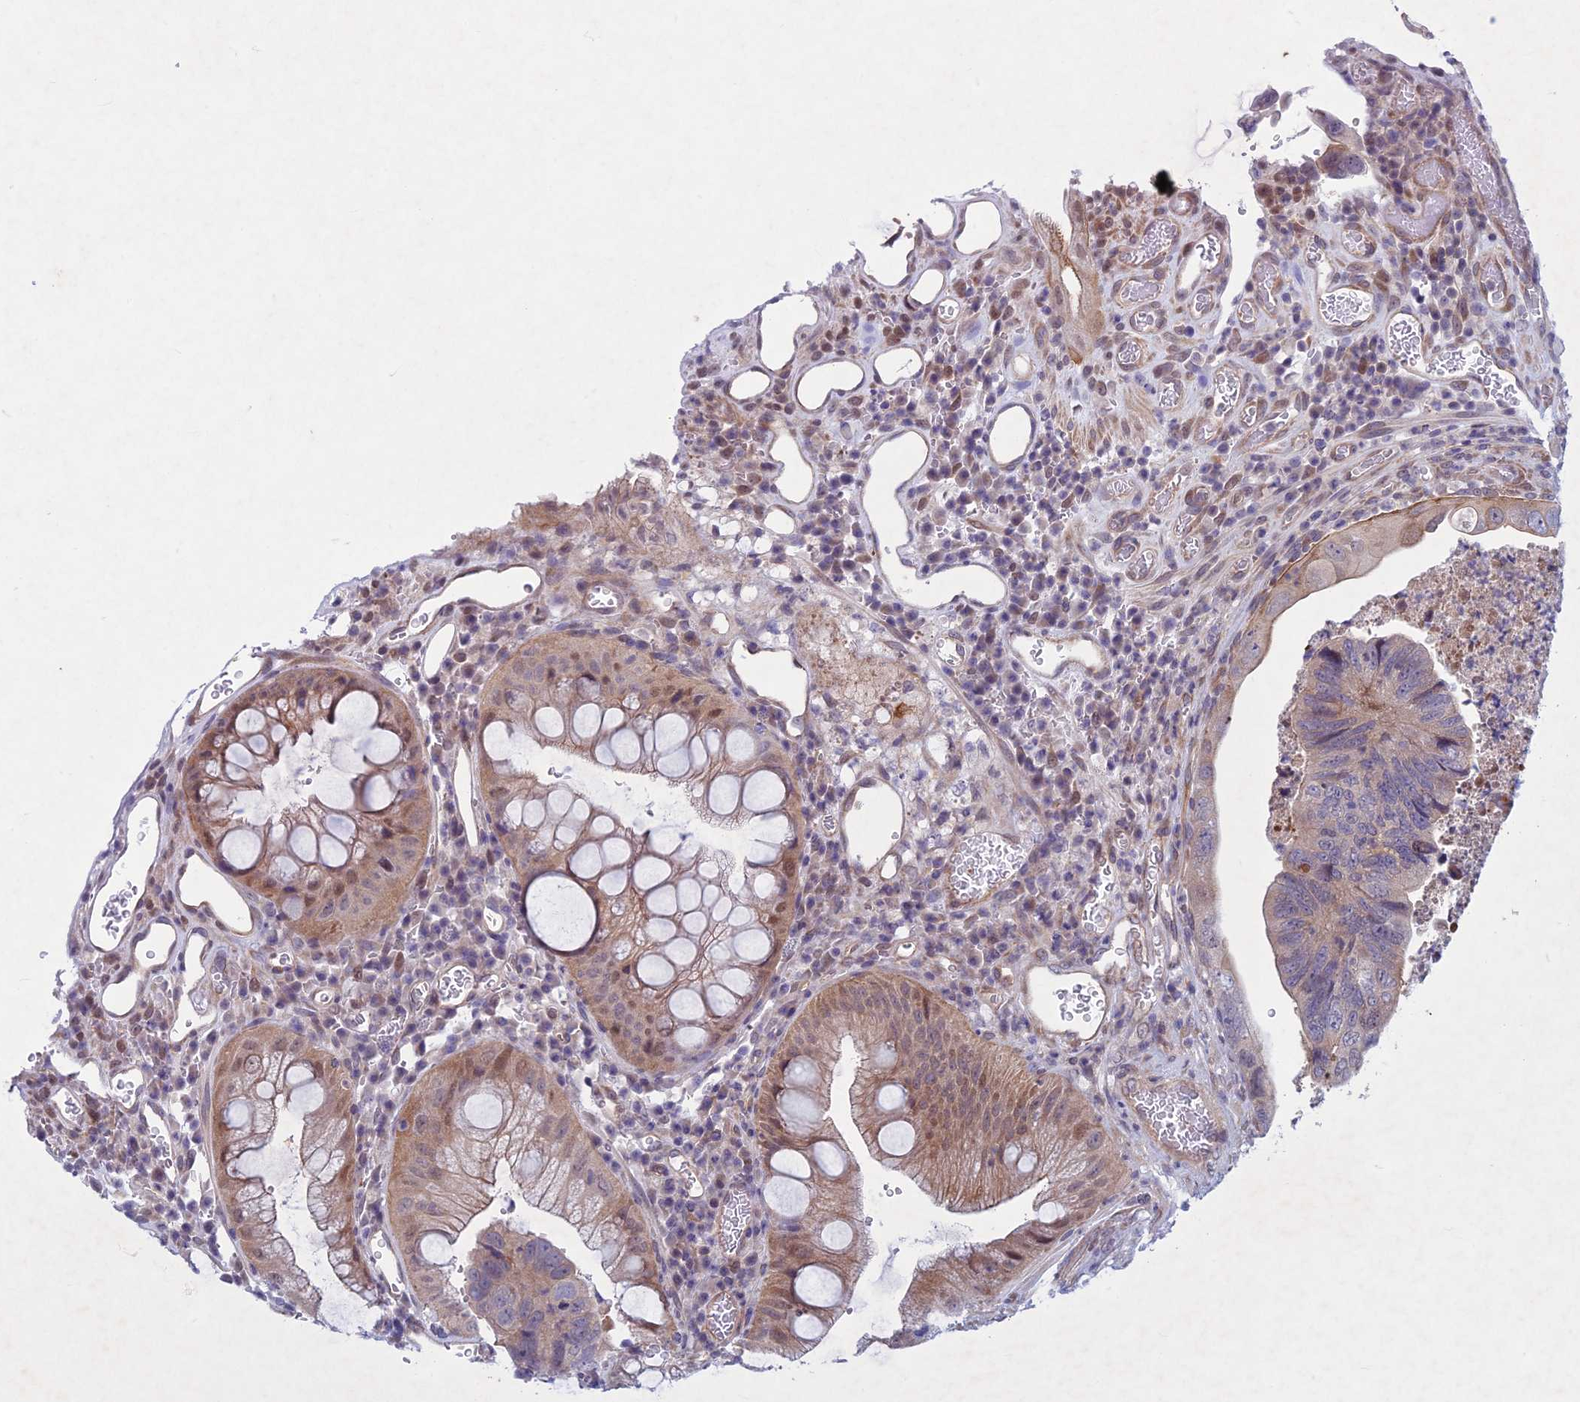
{"staining": {"intensity": "weak", "quantity": "25%-75%", "location": "cytoplasmic/membranous"}, "tissue": "colorectal cancer", "cell_type": "Tumor cells", "image_type": "cancer", "snomed": [{"axis": "morphology", "description": "Adenocarcinoma, NOS"}, {"axis": "topography", "description": "Rectum"}], "caption": "Immunohistochemistry staining of colorectal adenocarcinoma, which reveals low levels of weak cytoplasmic/membranous positivity in about 25%-75% of tumor cells indicating weak cytoplasmic/membranous protein expression. The staining was performed using DAB (brown) for protein detection and nuclei were counterstained in hematoxylin (blue).", "gene": "PTHLH", "patient": {"sex": "male", "age": 63}}